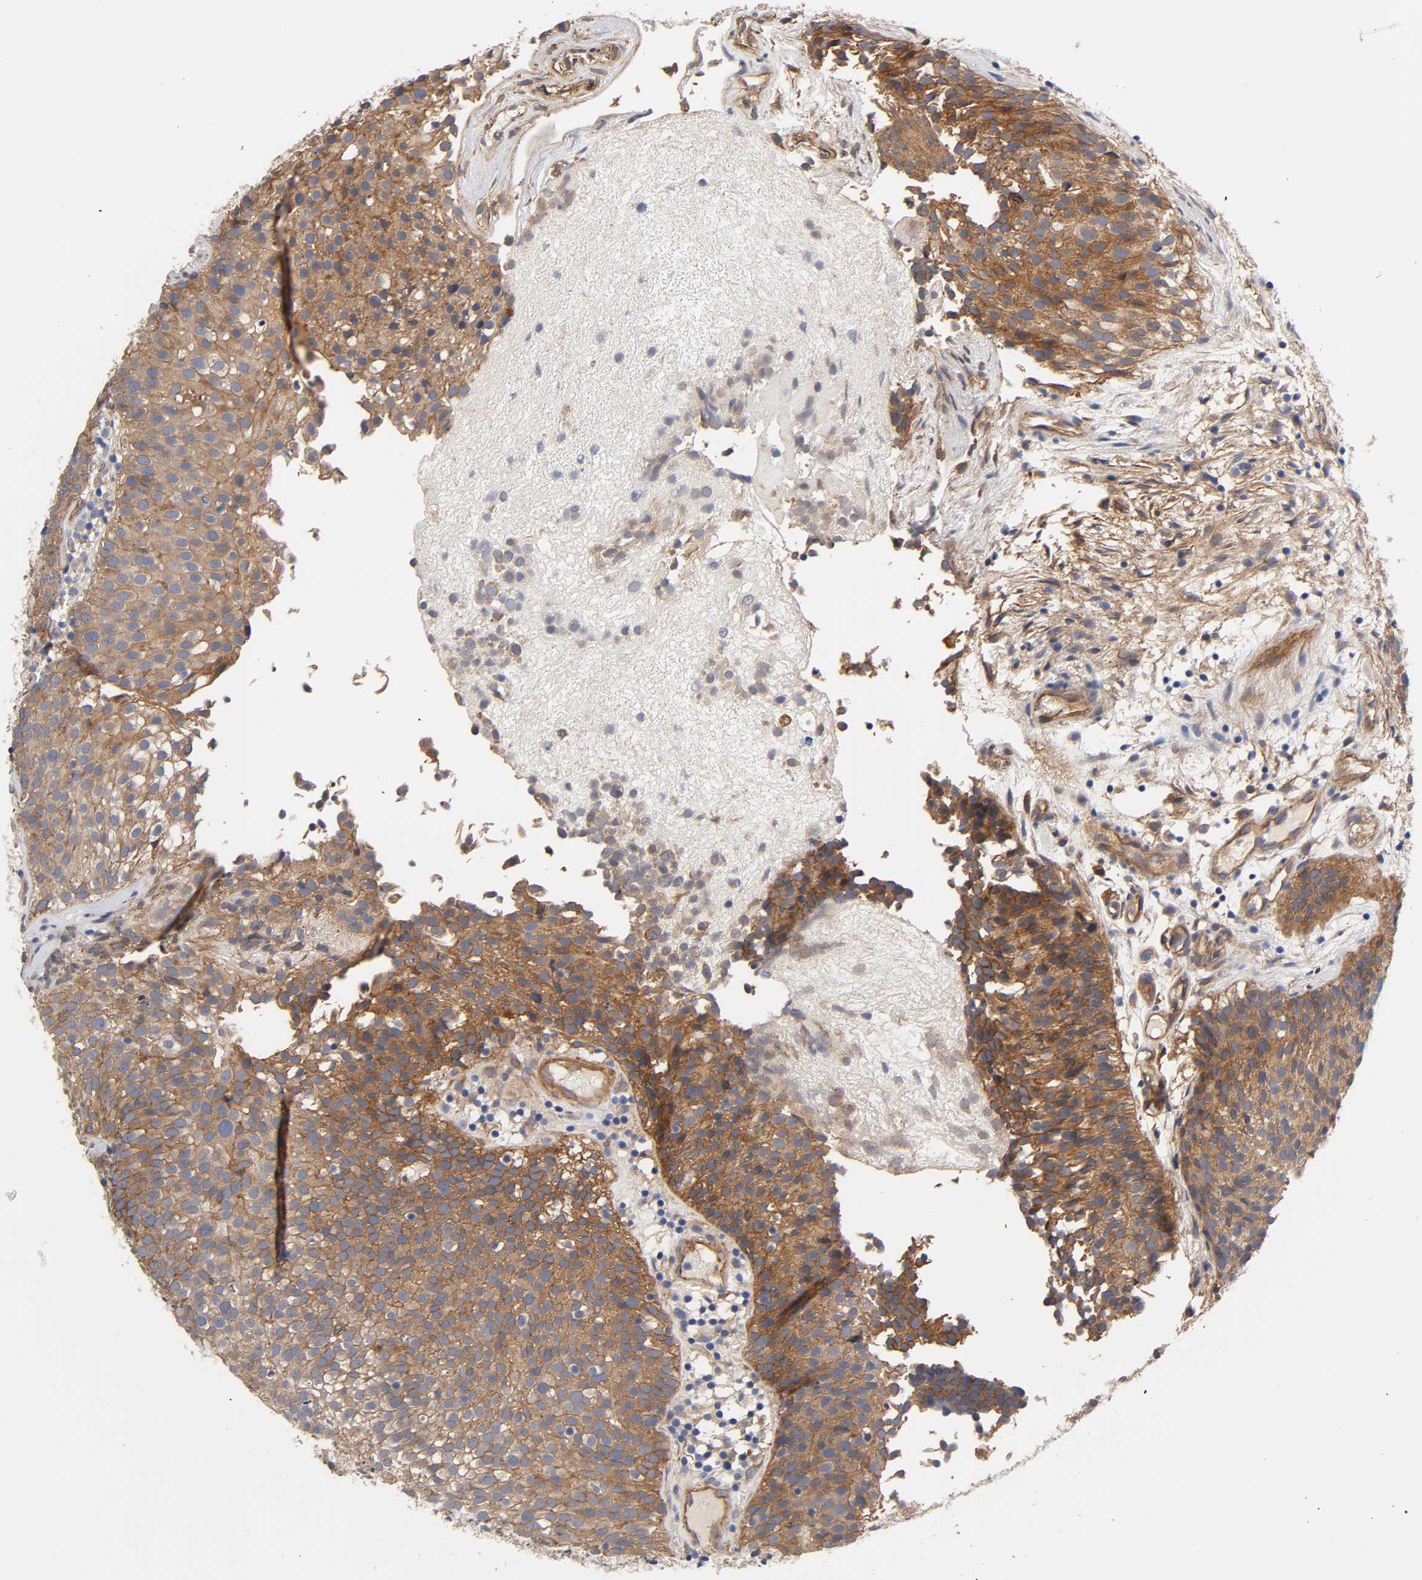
{"staining": {"intensity": "moderate", "quantity": ">75%", "location": "cytoplasmic/membranous"}, "tissue": "urothelial cancer", "cell_type": "Tumor cells", "image_type": "cancer", "snomed": [{"axis": "morphology", "description": "Urothelial carcinoma, Low grade"}, {"axis": "topography", "description": "Urinary bladder"}], "caption": "Brown immunohistochemical staining in human urothelial cancer demonstrates moderate cytoplasmic/membranous expression in approximately >75% of tumor cells.", "gene": "RAB13", "patient": {"sex": "male", "age": 85}}